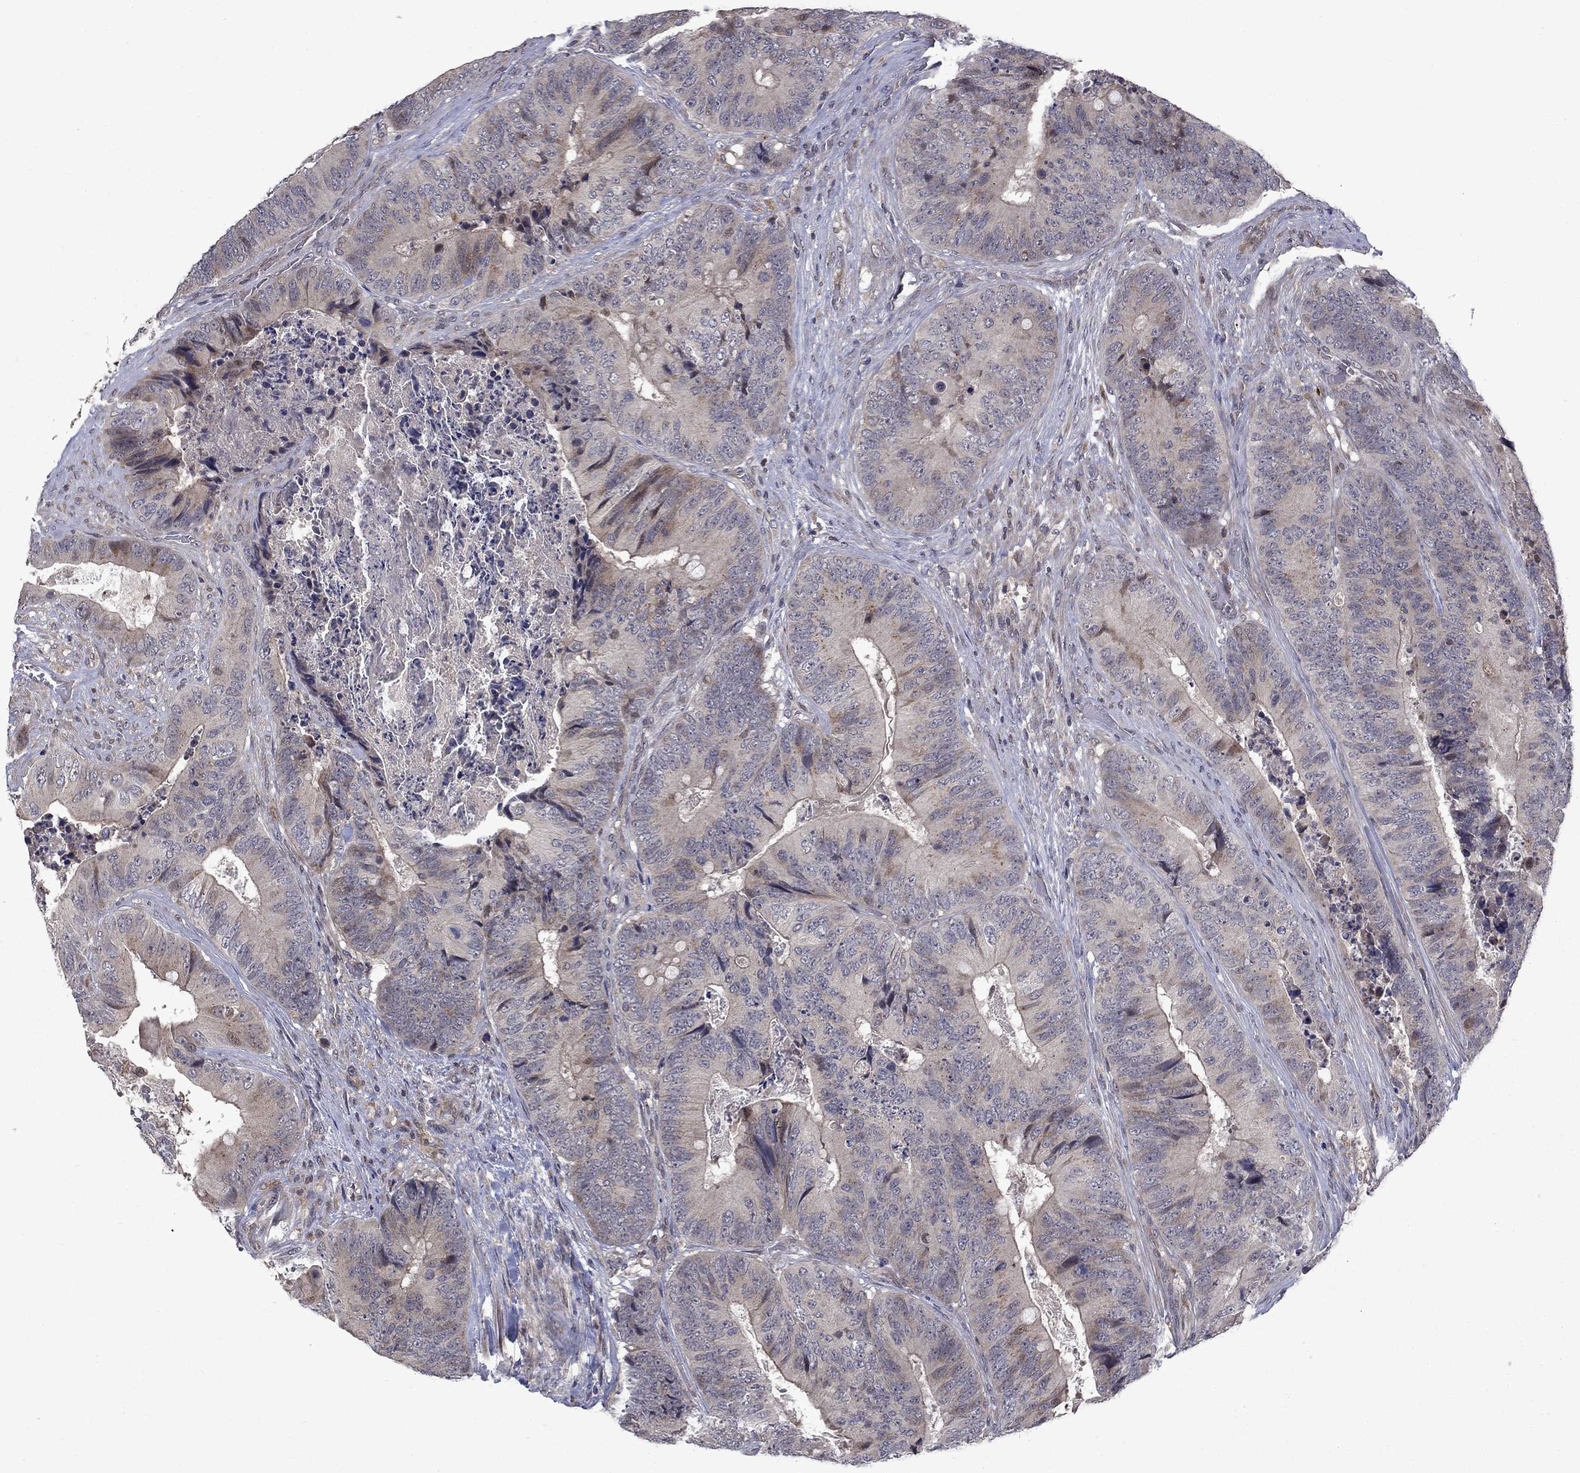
{"staining": {"intensity": "weak", "quantity": "<25%", "location": "cytoplasmic/membranous"}, "tissue": "colorectal cancer", "cell_type": "Tumor cells", "image_type": "cancer", "snomed": [{"axis": "morphology", "description": "Adenocarcinoma, NOS"}, {"axis": "topography", "description": "Colon"}], "caption": "The histopathology image shows no staining of tumor cells in colorectal cancer (adenocarcinoma).", "gene": "FAM3B", "patient": {"sex": "male", "age": 84}}